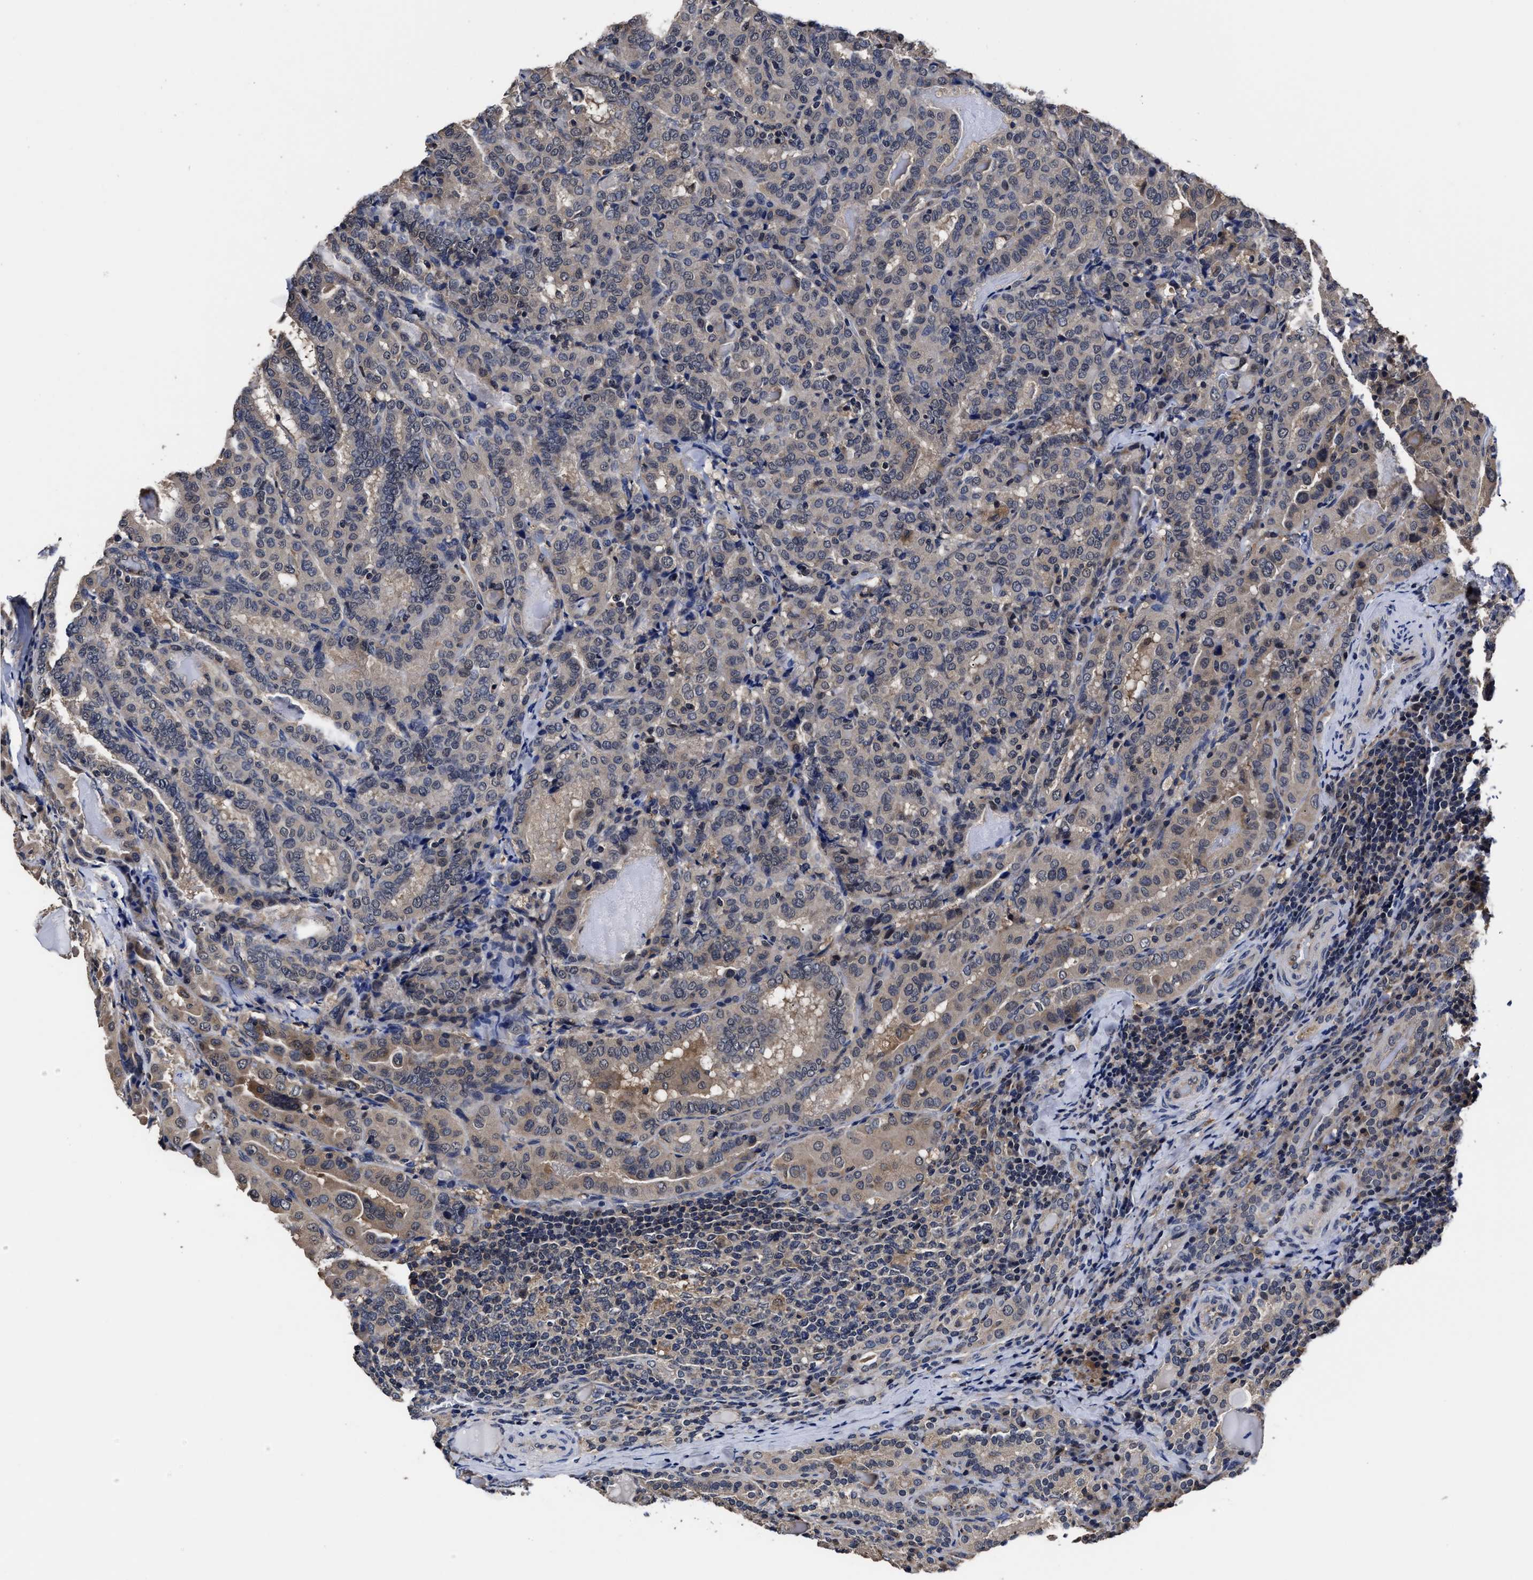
{"staining": {"intensity": "weak", "quantity": "25%-75%", "location": "cytoplasmic/membranous"}, "tissue": "thyroid cancer", "cell_type": "Tumor cells", "image_type": "cancer", "snomed": [{"axis": "morphology", "description": "Papillary adenocarcinoma, NOS"}, {"axis": "topography", "description": "Thyroid gland"}], "caption": "This histopathology image shows immunohistochemistry (IHC) staining of thyroid cancer, with low weak cytoplasmic/membranous expression in about 25%-75% of tumor cells.", "gene": "SOCS5", "patient": {"sex": "female", "age": 42}}